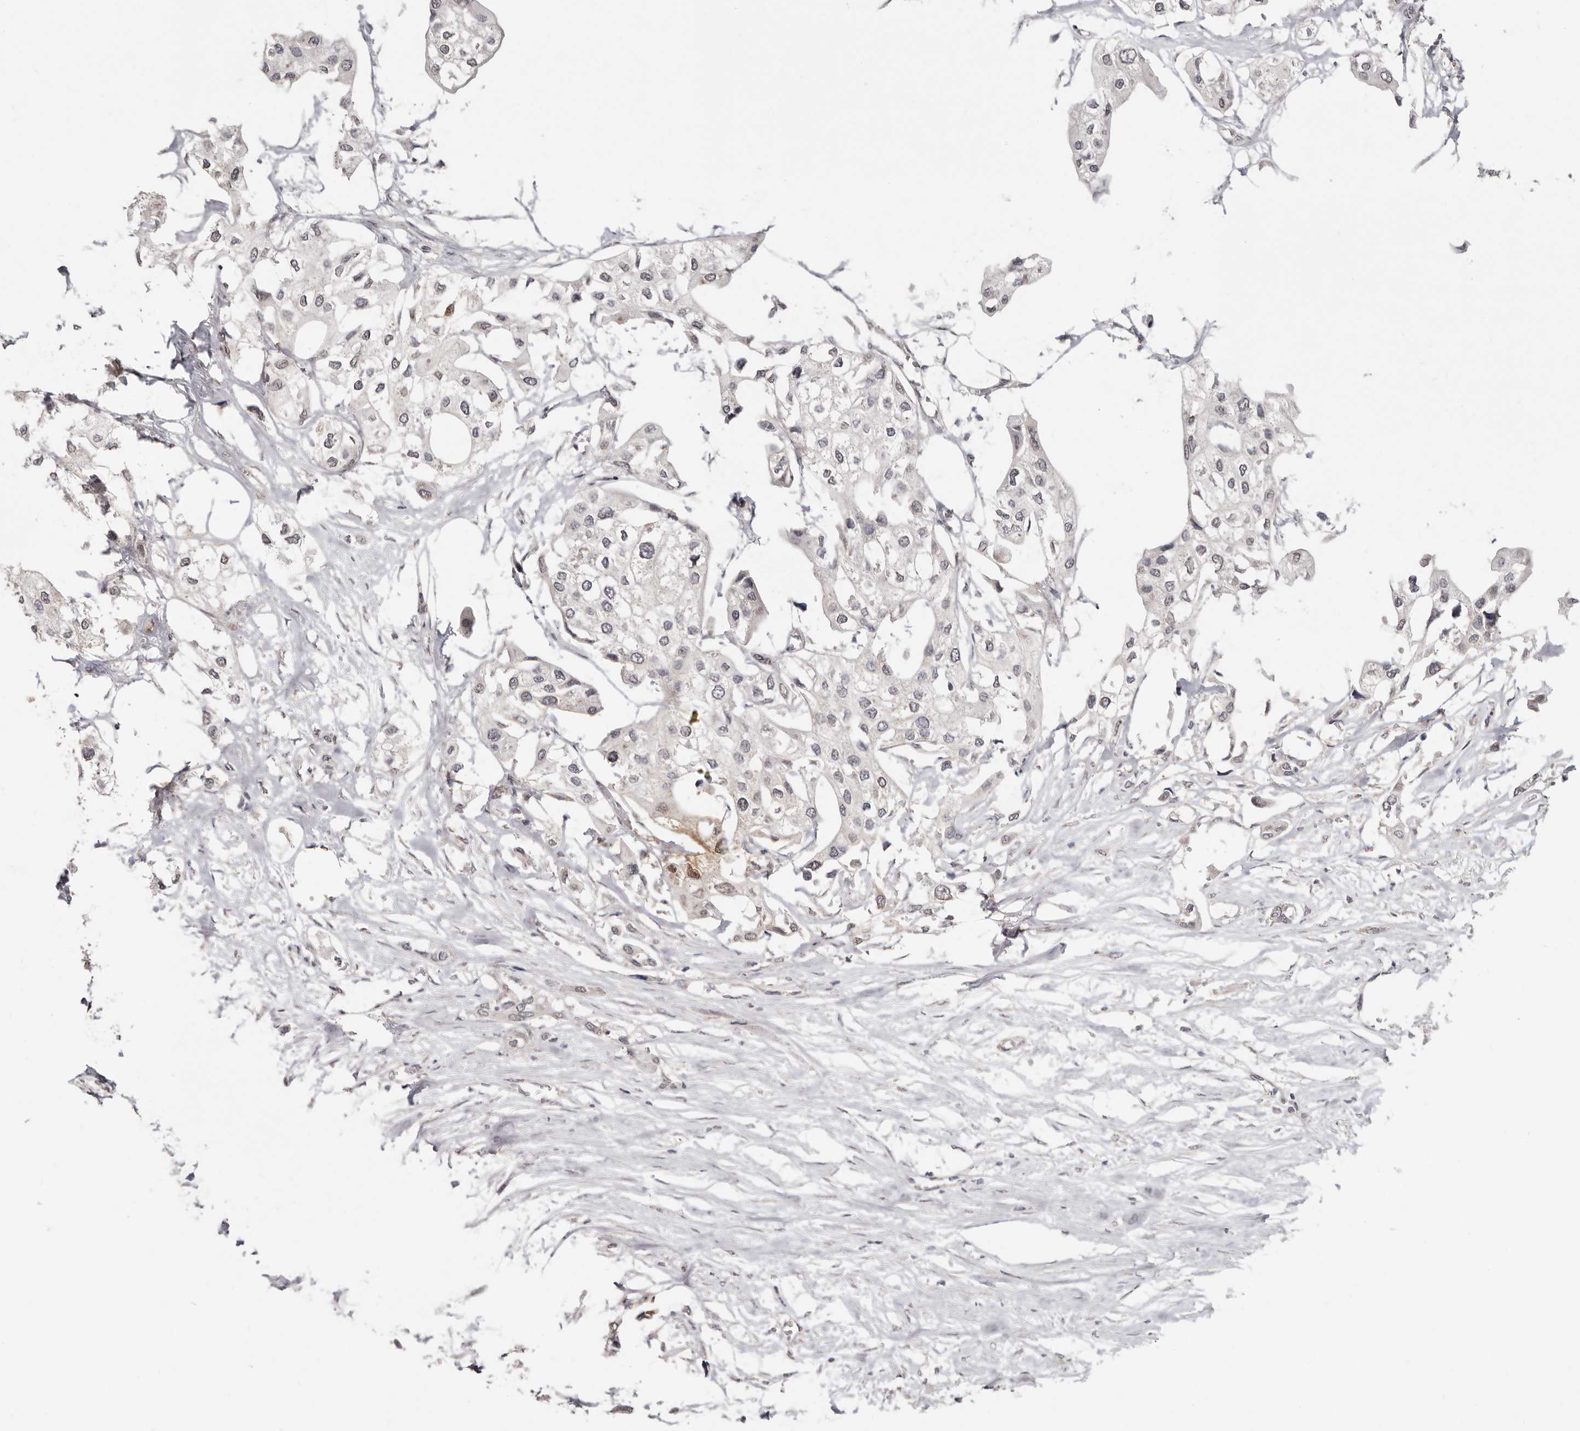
{"staining": {"intensity": "negative", "quantity": "none", "location": "none"}, "tissue": "urothelial cancer", "cell_type": "Tumor cells", "image_type": "cancer", "snomed": [{"axis": "morphology", "description": "Urothelial carcinoma, High grade"}, {"axis": "topography", "description": "Urinary bladder"}], "caption": "The IHC micrograph has no significant staining in tumor cells of urothelial cancer tissue.", "gene": "LINGO2", "patient": {"sex": "male", "age": 64}}